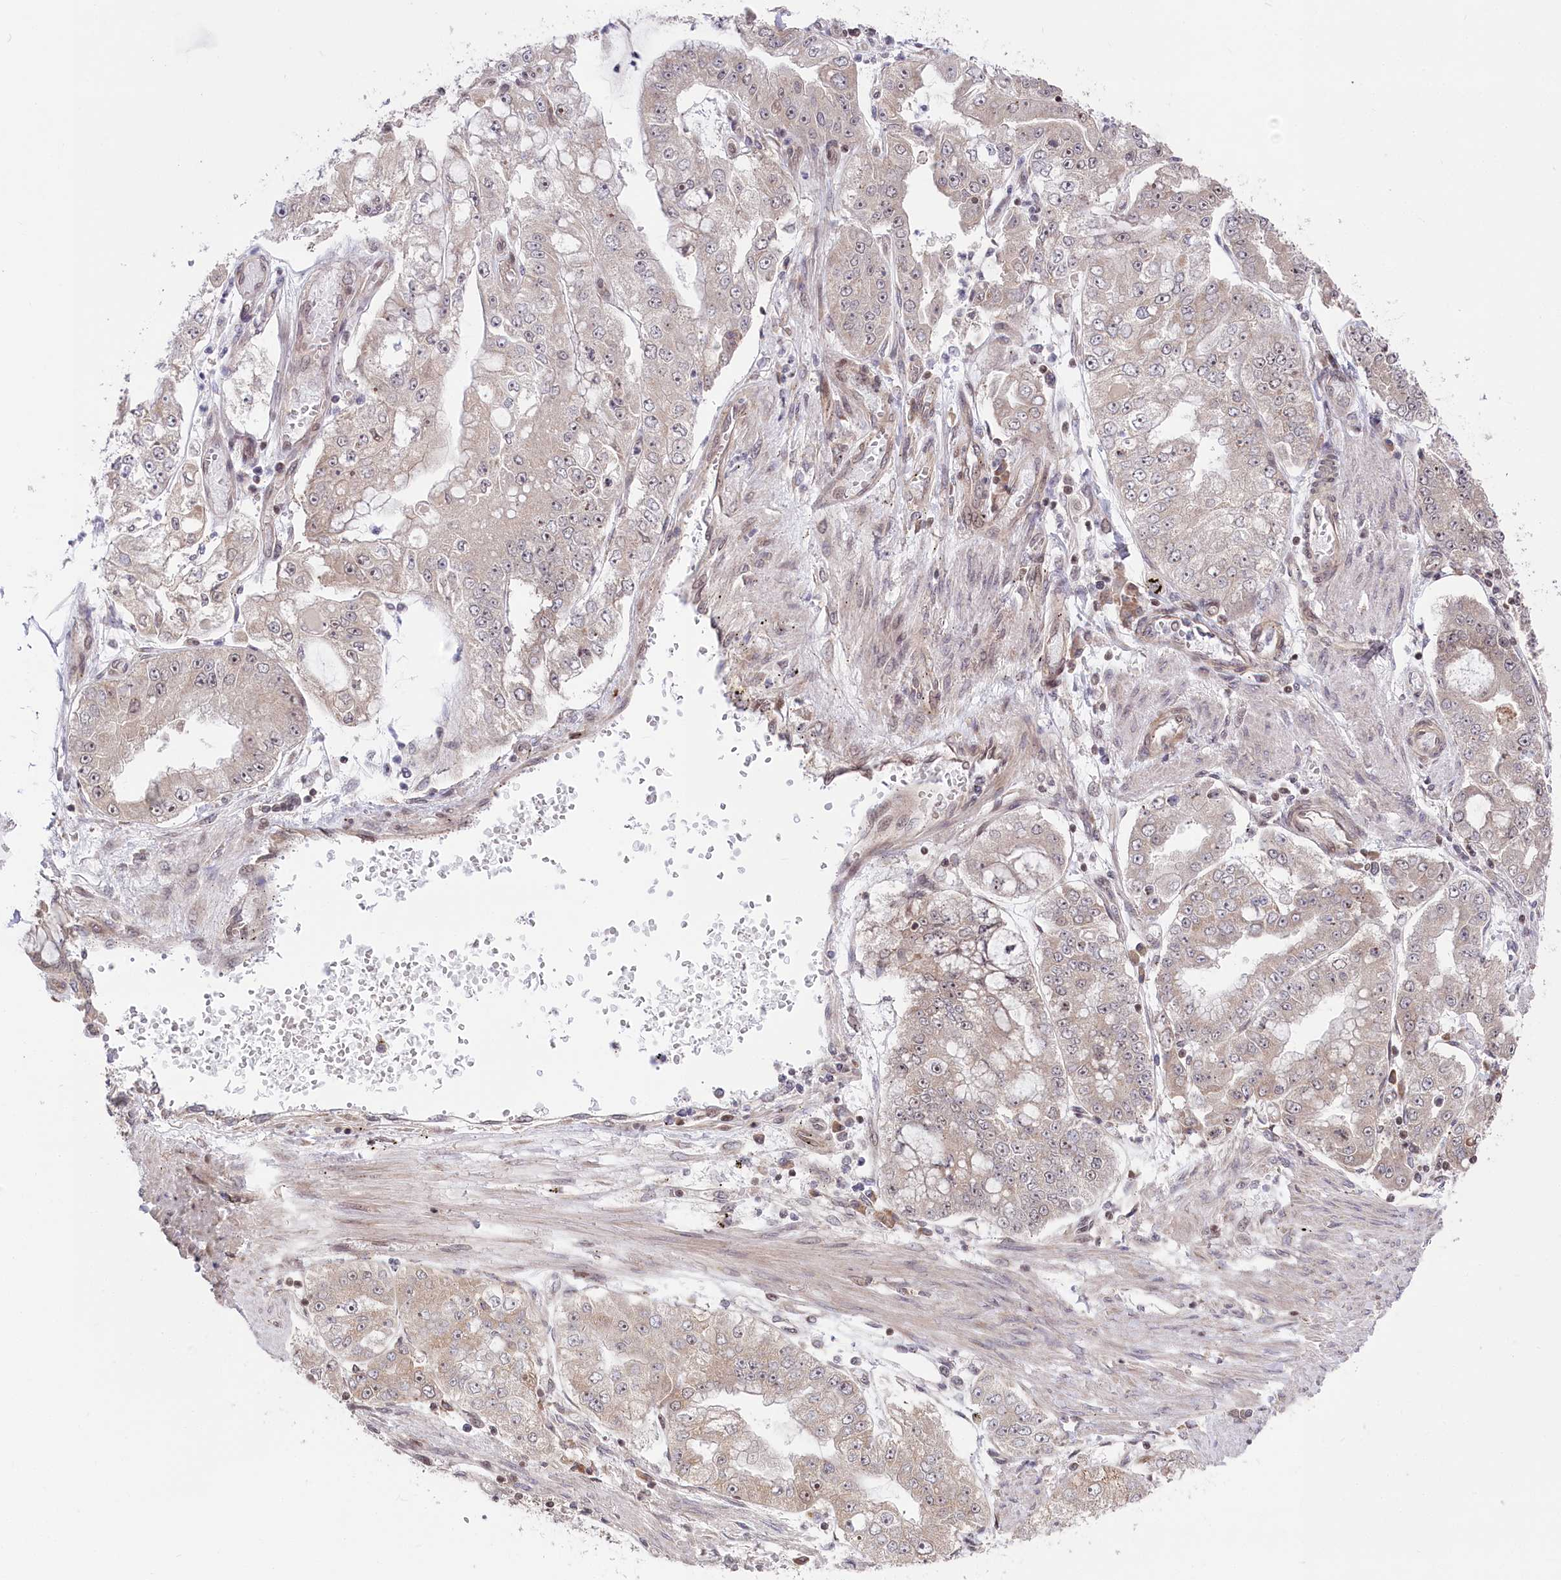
{"staining": {"intensity": "weak", "quantity": "<25%", "location": "cytoplasmic/membranous,nuclear"}, "tissue": "stomach cancer", "cell_type": "Tumor cells", "image_type": "cancer", "snomed": [{"axis": "morphology", "description": "Adenocarcinoma, NOS"}, {"axis": "topography", "description": "Stomach"}], "caption": "Tumor cells are negative for brown protein staining in stomach cancer.", "gene": "CGGBP1", "patient": {"sex": "male", "age": 76}}